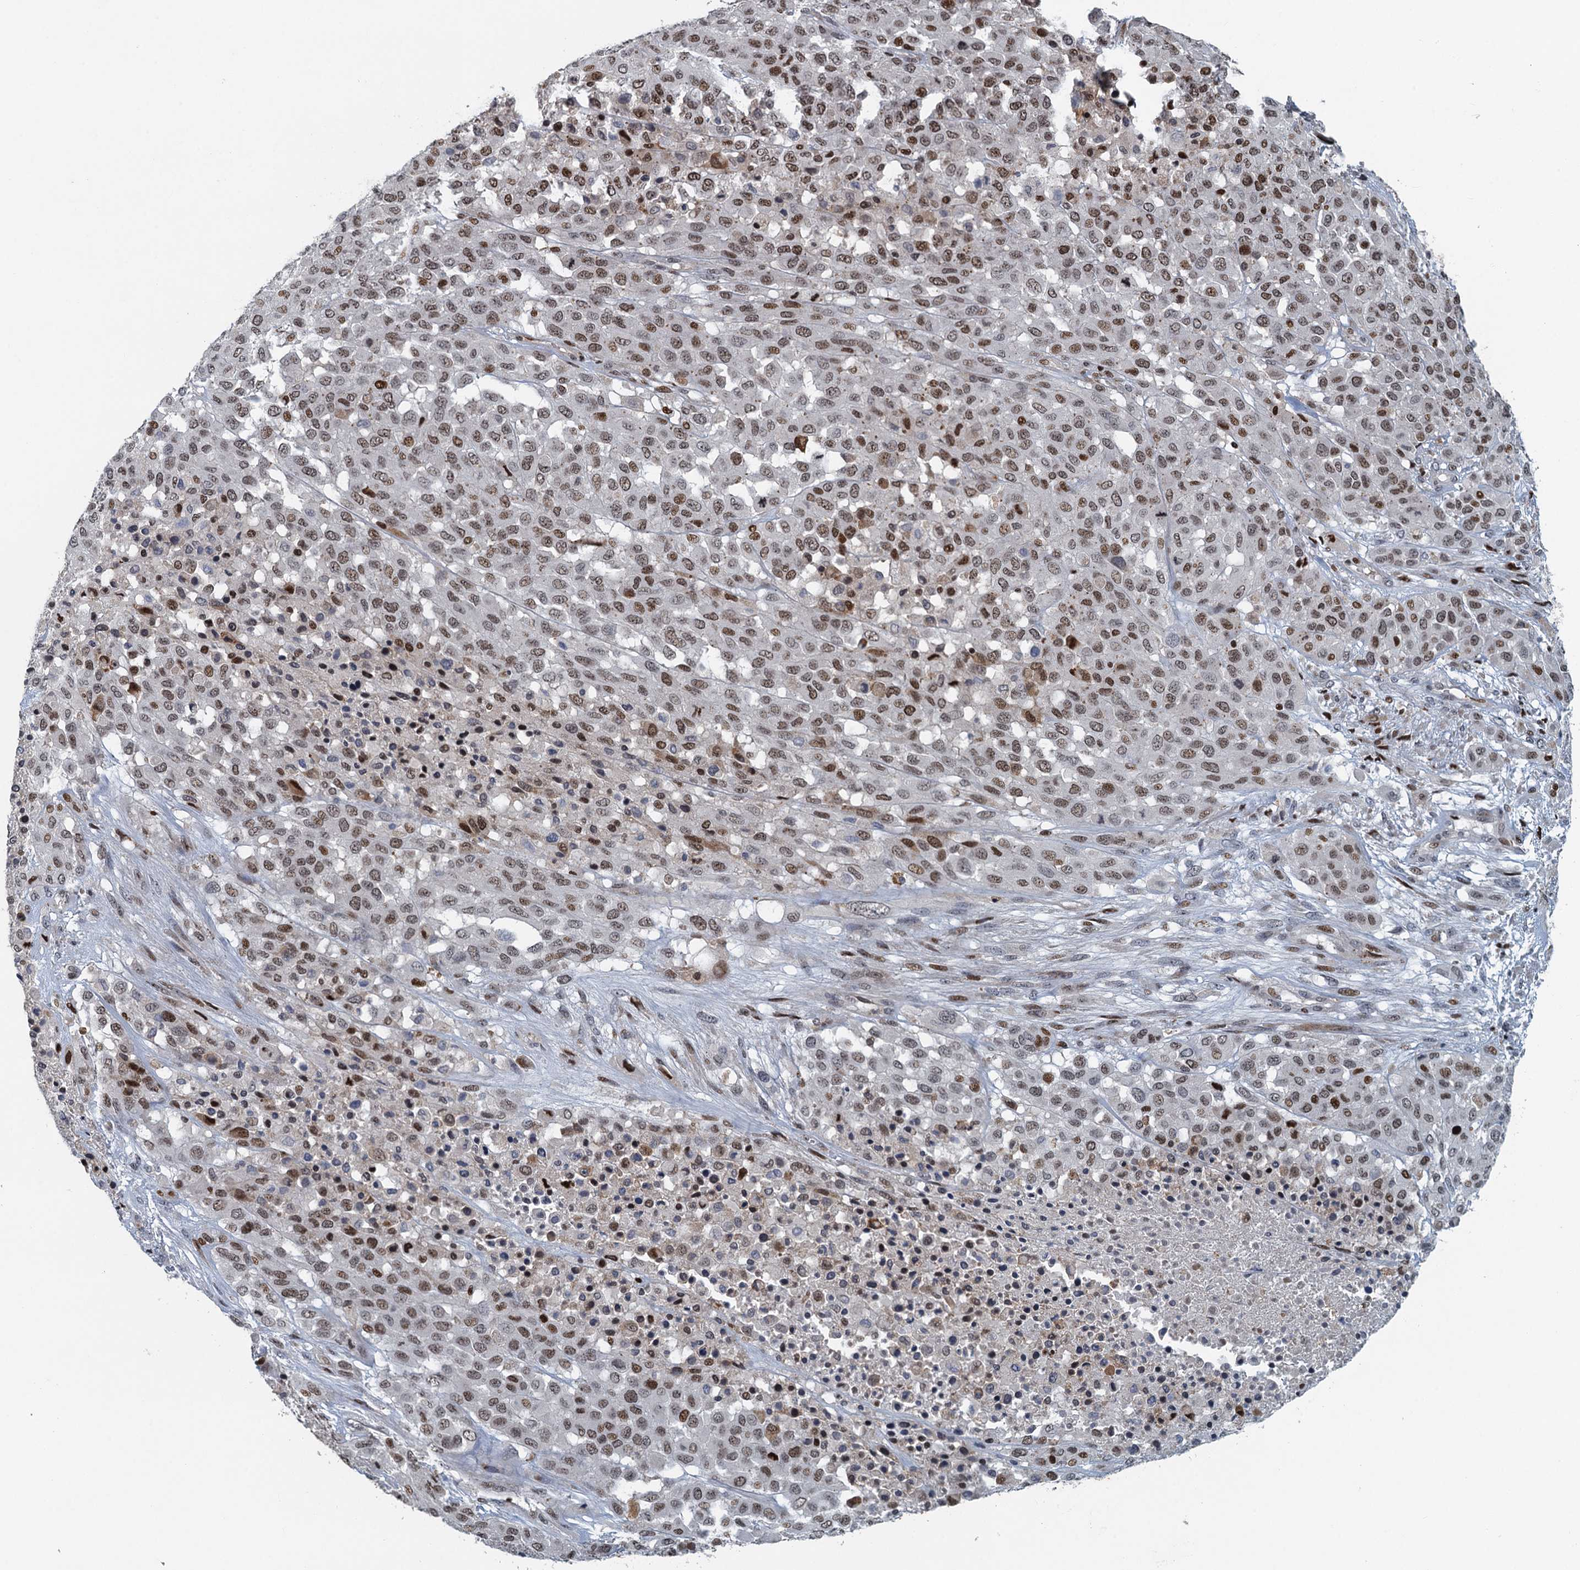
{"staining": {"intensity": "moderate", "quantity": ">75%", "location": "nuclear"}, "tissue": "melanoma", "cell_type": "Tumor cells", "image_type": "cancer", "snomed": [{"axis": "morphology", "description": "Malignant melanoma, Metastatic site"}, {"axis": "topography", "description": "Skin"}], "caption": "The histopathology image reveals a brown stain indicating the presence of a protein in the nuclear of tumor cells in melanoma.", "gene": "ANKRD13D", "patient": {"sex": "female", "age": 81}}